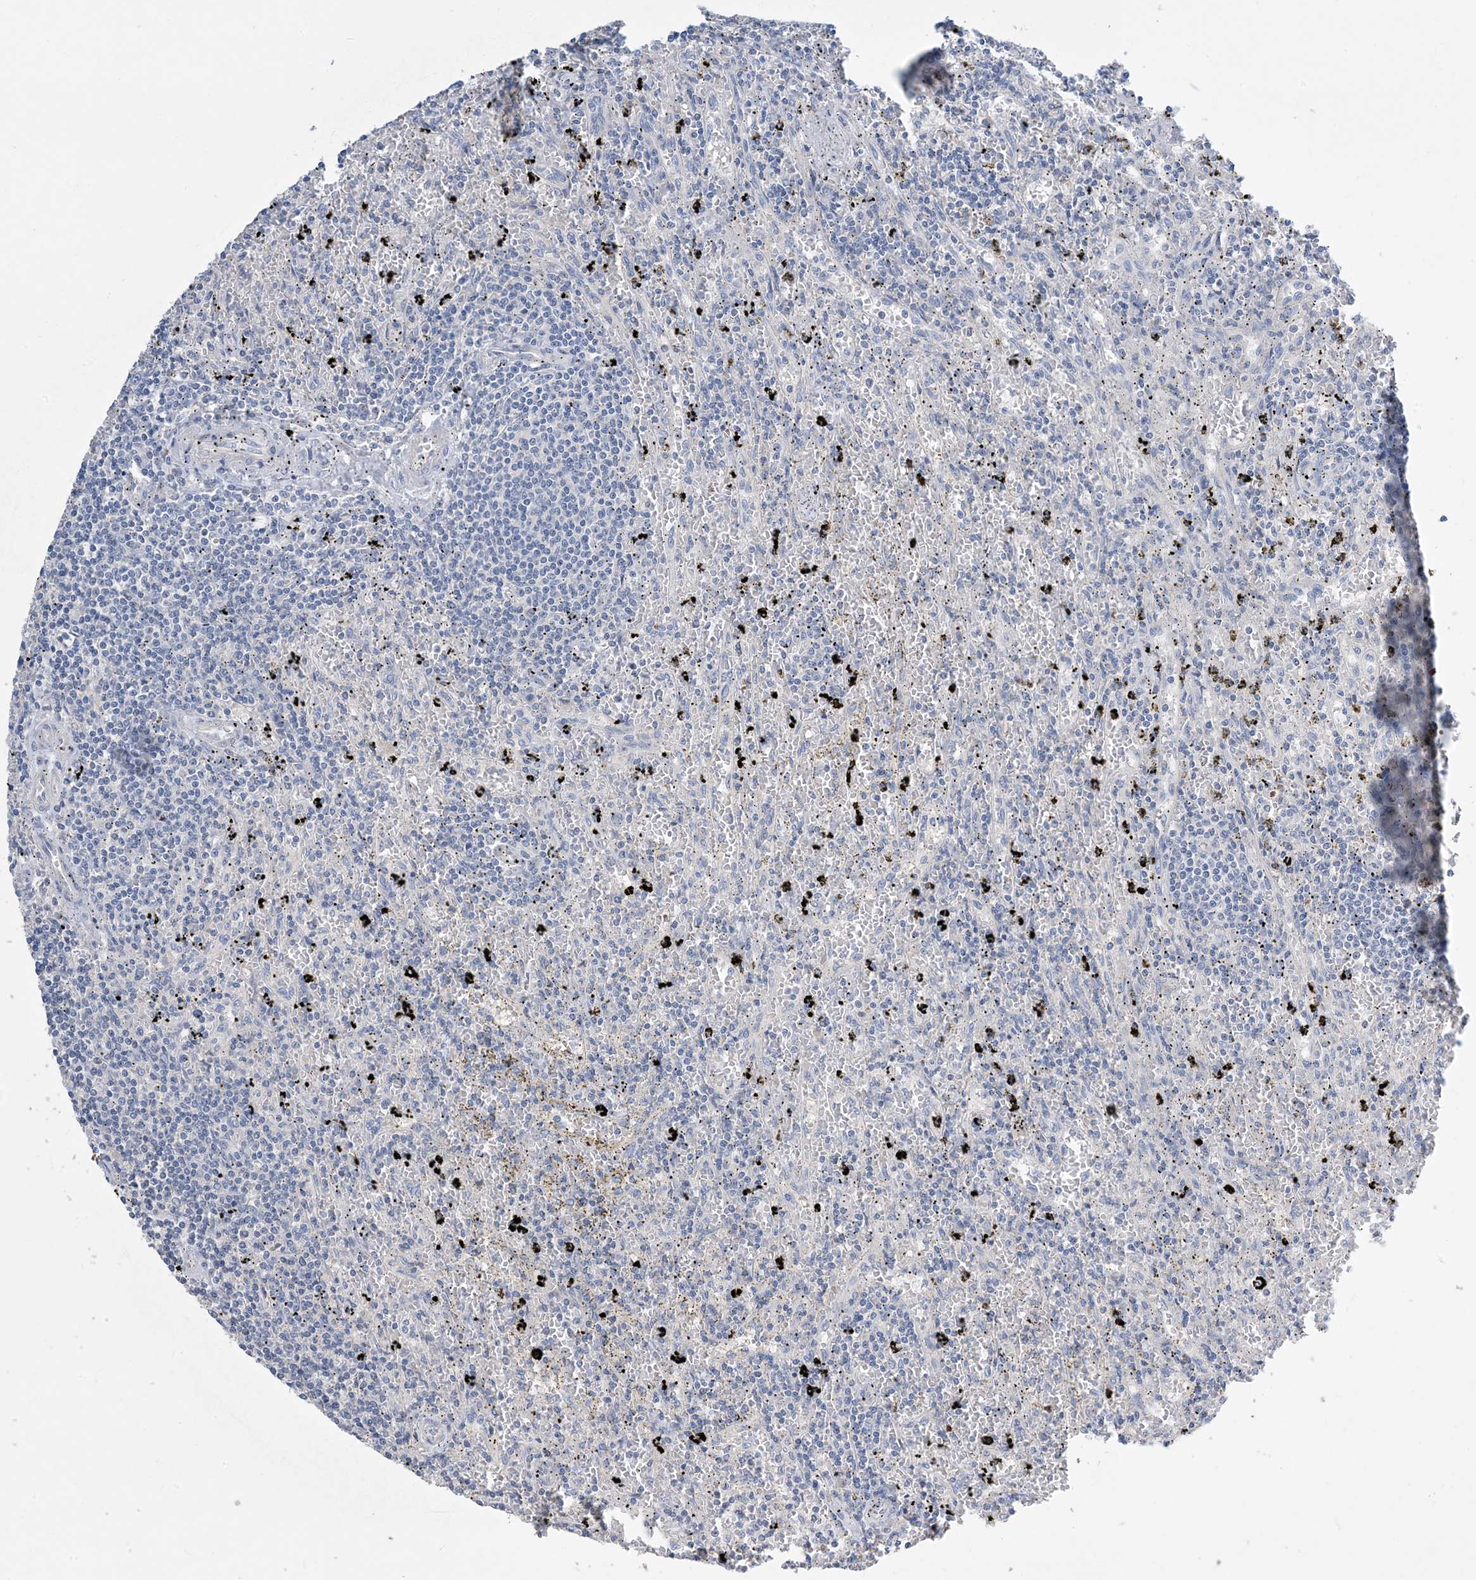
{"staining": {"intensity": "negative", "quantity": "none", "location": "none"}, "tissue": "lymphoma", "cell_type": "Tumor cells", "image_type": "cancer", "snomed": [{"axis": "morphology", "description": "Malignant lymphoma, non-Hodgkin's type, Low grade"}, {"axis": "topography", "description": "Spleen"}], "caption": "The IHC histopathology image has no significant staining in tumor cells of lymphoma tissue.", "gene": "KPRP", "patient": {"sex": "male", "age": 76}}